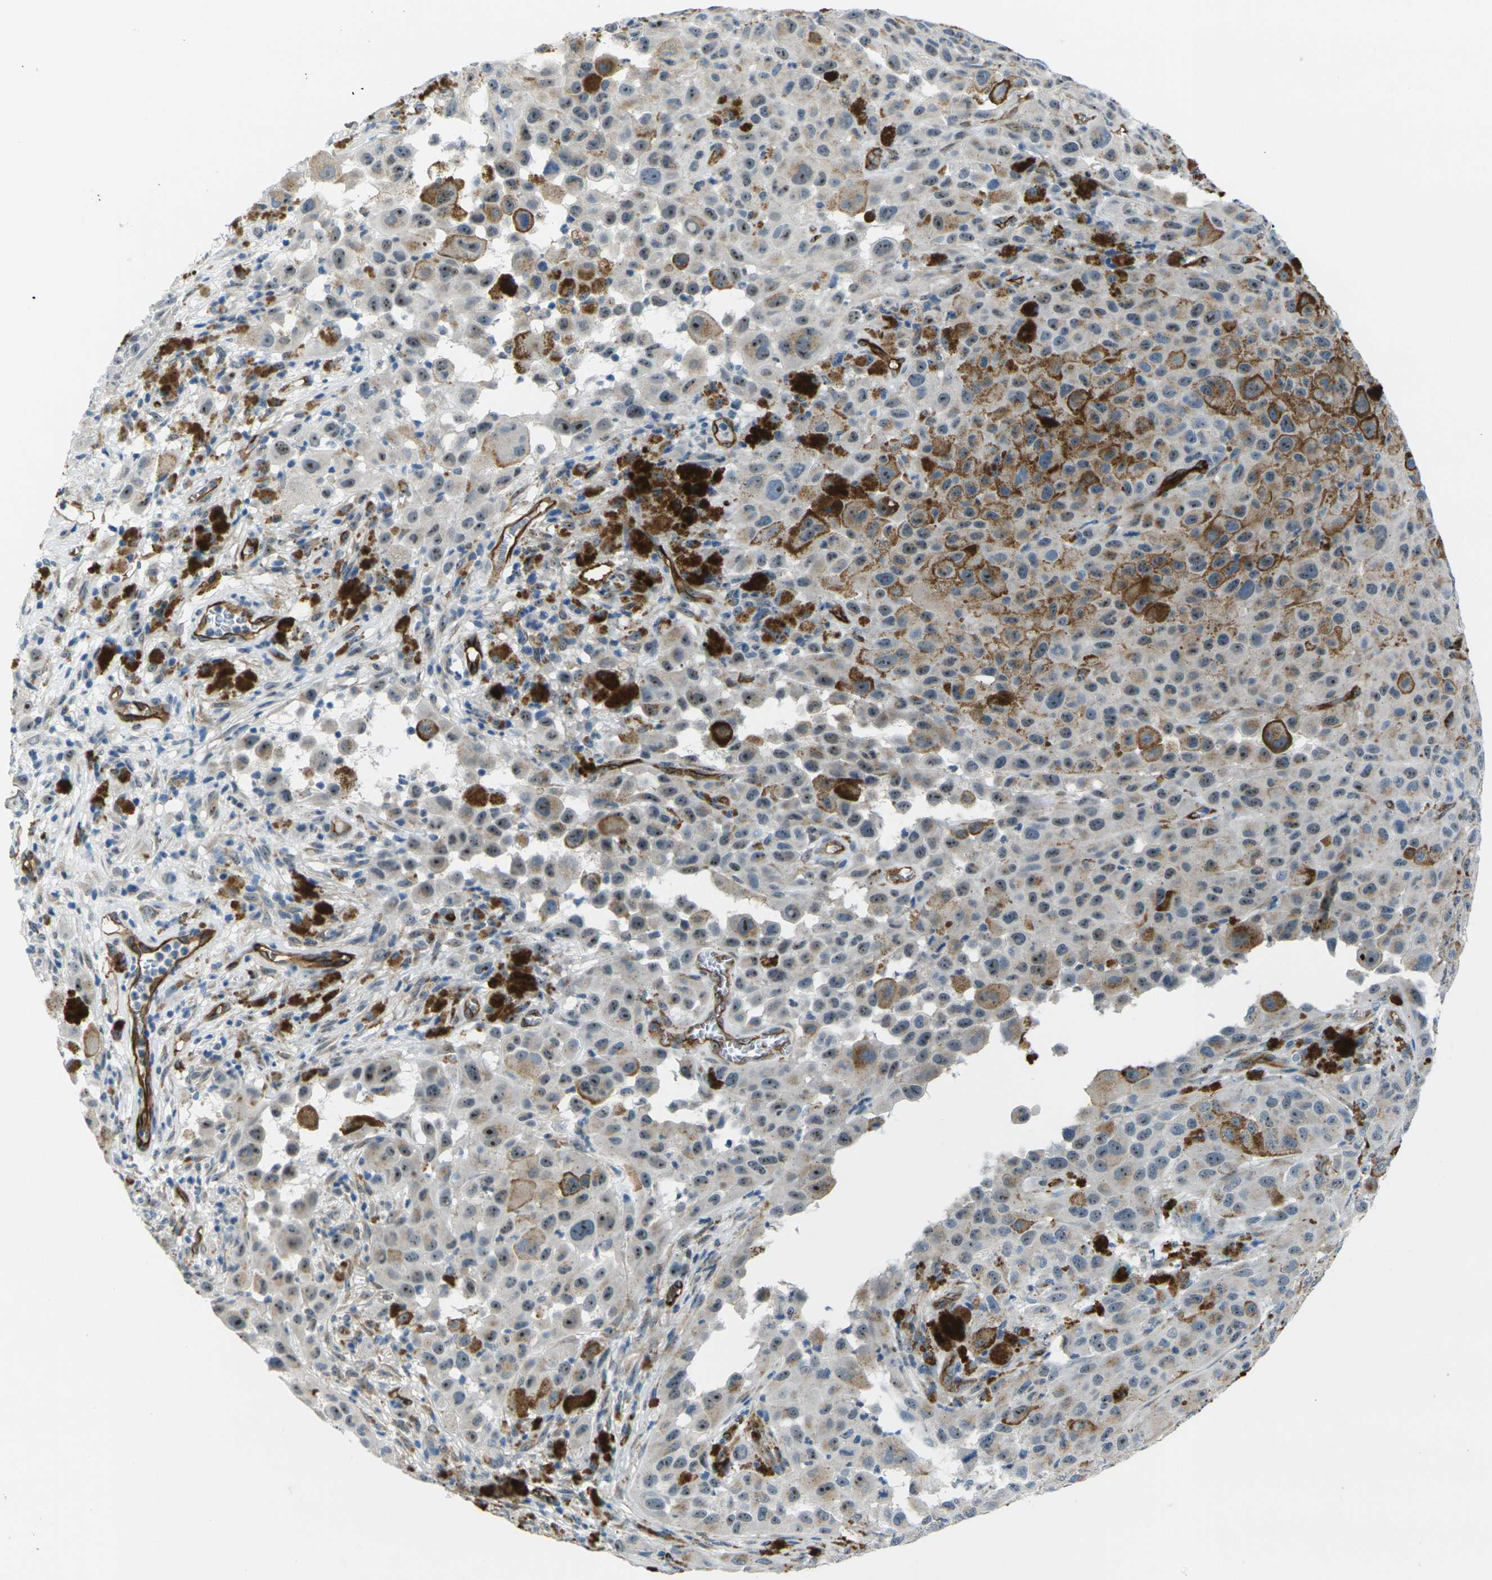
{"staining": {"intensity": "moderate", "quantity": "25%-75%", "location": "cytoplasmic/membranous,nuclear"}, "tissue": "melanoma", "cell_type": "Tumor cells", "image_type": "cancer", "snomed": [{"axis": "morphology", "description": "Malignant melanoma, NOS"}, {"axis": "topography", "description": "Skin"}], "caption": "Immunohistochemical staining of malignant melanoma shows medium levels of moderate cytoplasmic/membranous and nuclear protein positivity in approximately 25%-75% of tumor cells.", "gene": "HSPA12B", "patient": {"sex": "male", "age": 96}}